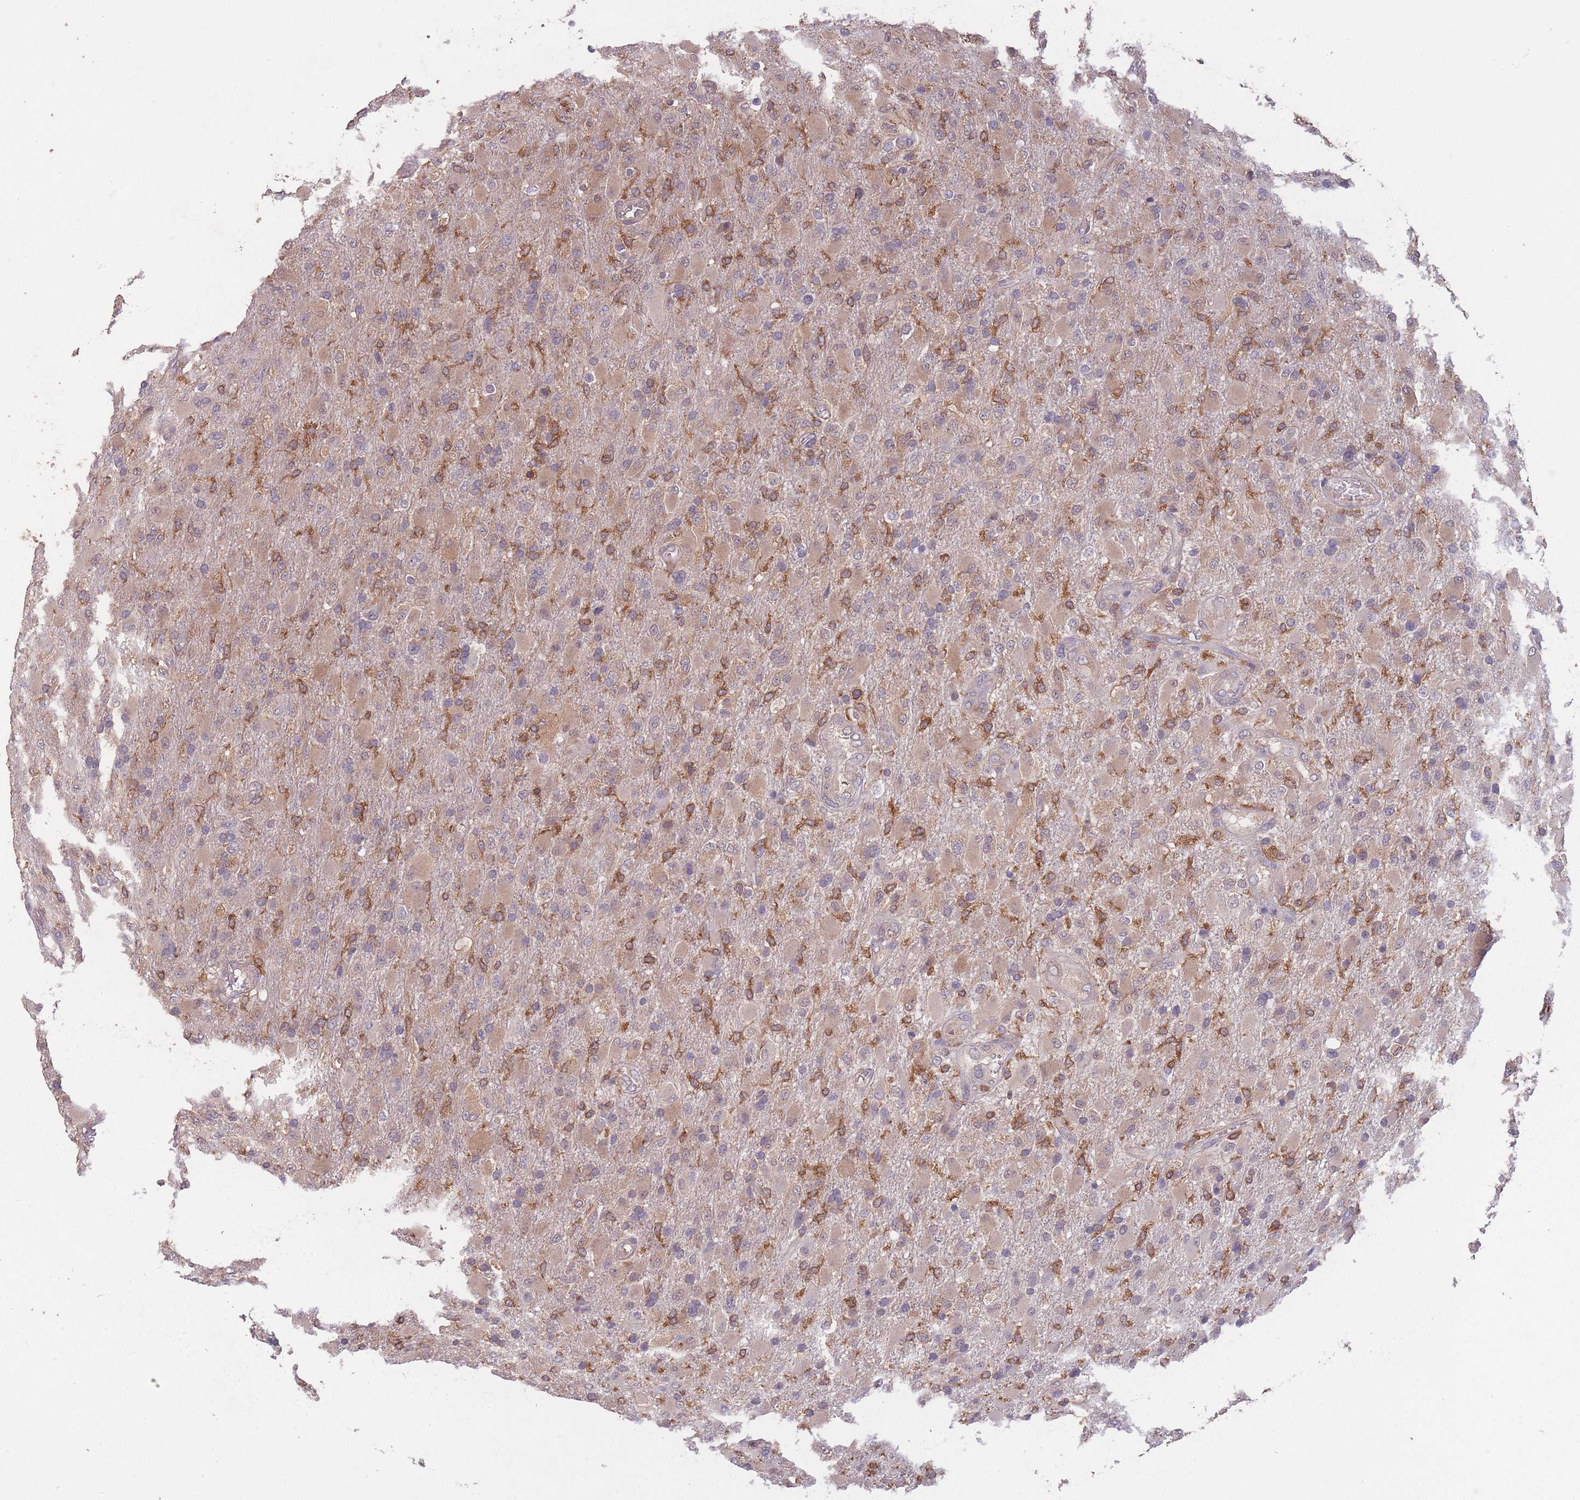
{"staining": {"intensity": "weak", "quantity": ">75%", "location": "cytoplasmic/membranous"}, "tissue": "glioma", "cell_type": "Tumor cells", "image_type": "cancer", "snomed": [{"axis": "morphology", "description": "Glioma, malignant, Low grade"}, {"axis": "topography", "description": "Brain"}], "caption": "An image showing weak cytoplasmic/membranous staining in approximately >75% of tumor cells in malignant low-grade glioma, as visualized by brown immunohistochemical staining.", "gene": "GMIP", "patient": {"sex": "male", "age": 65}}